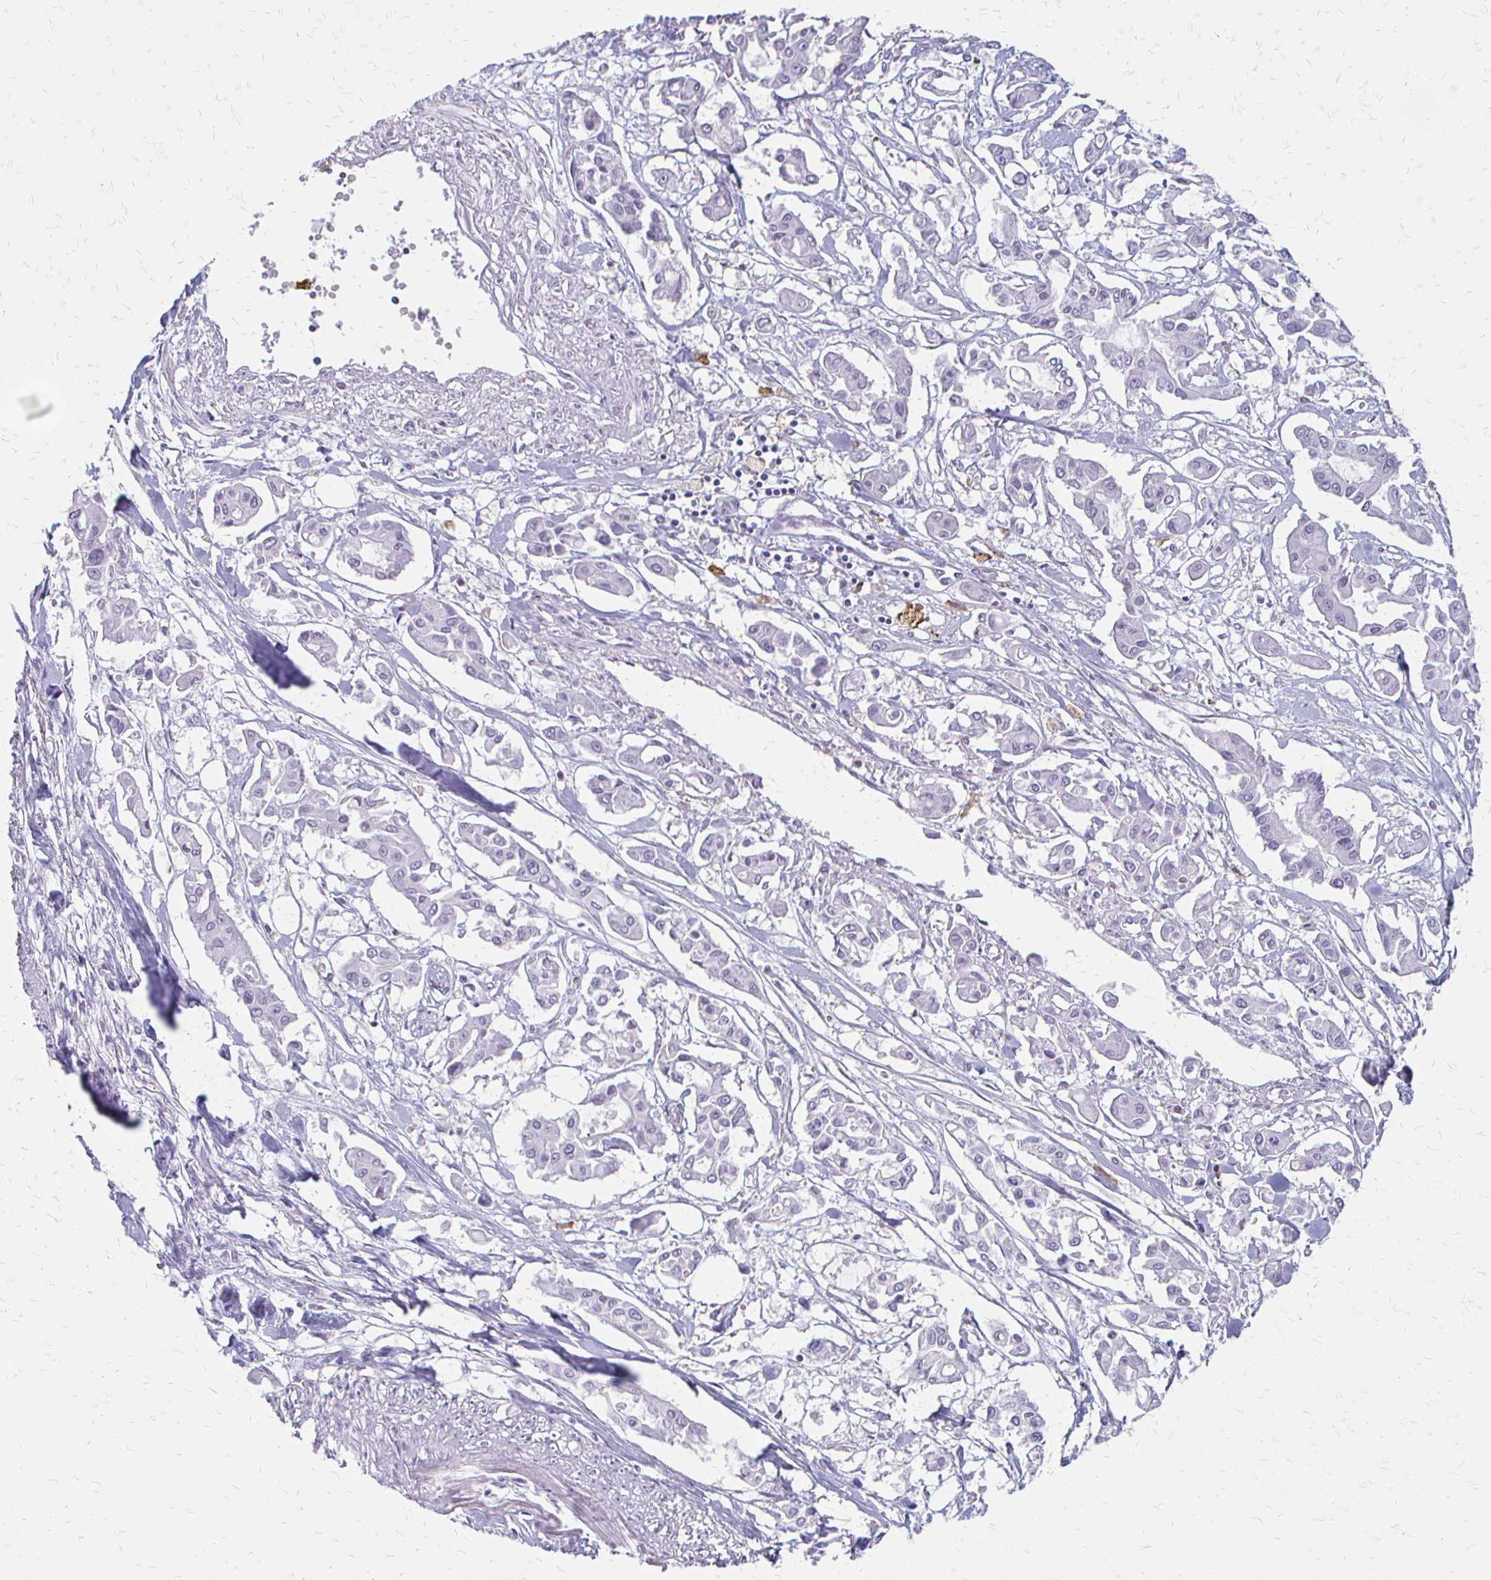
{"staining": {"intensity": "negative", "quantity": "none", "location": "none"}, "tissue": "pancreatic cancer", "cell_type": "Tumor cells", "image_type": "cancer", "snomed": [{"axis": "morphology", "description": "Adenocarcinoma, NOS"}, {"axis": "topography", "description": "Pancreas"}], "caption": "High magnification brightfield microscopy of pancreatic cancer (adenocarcinoma) stained with DAB (3,3'-diaminobenzidine) (brown) and counterstained with hematoxylin (blue): tumor cells show no significant expression.", "gene": "ACP5", "patient": {"sex": "male", "age": 61}}